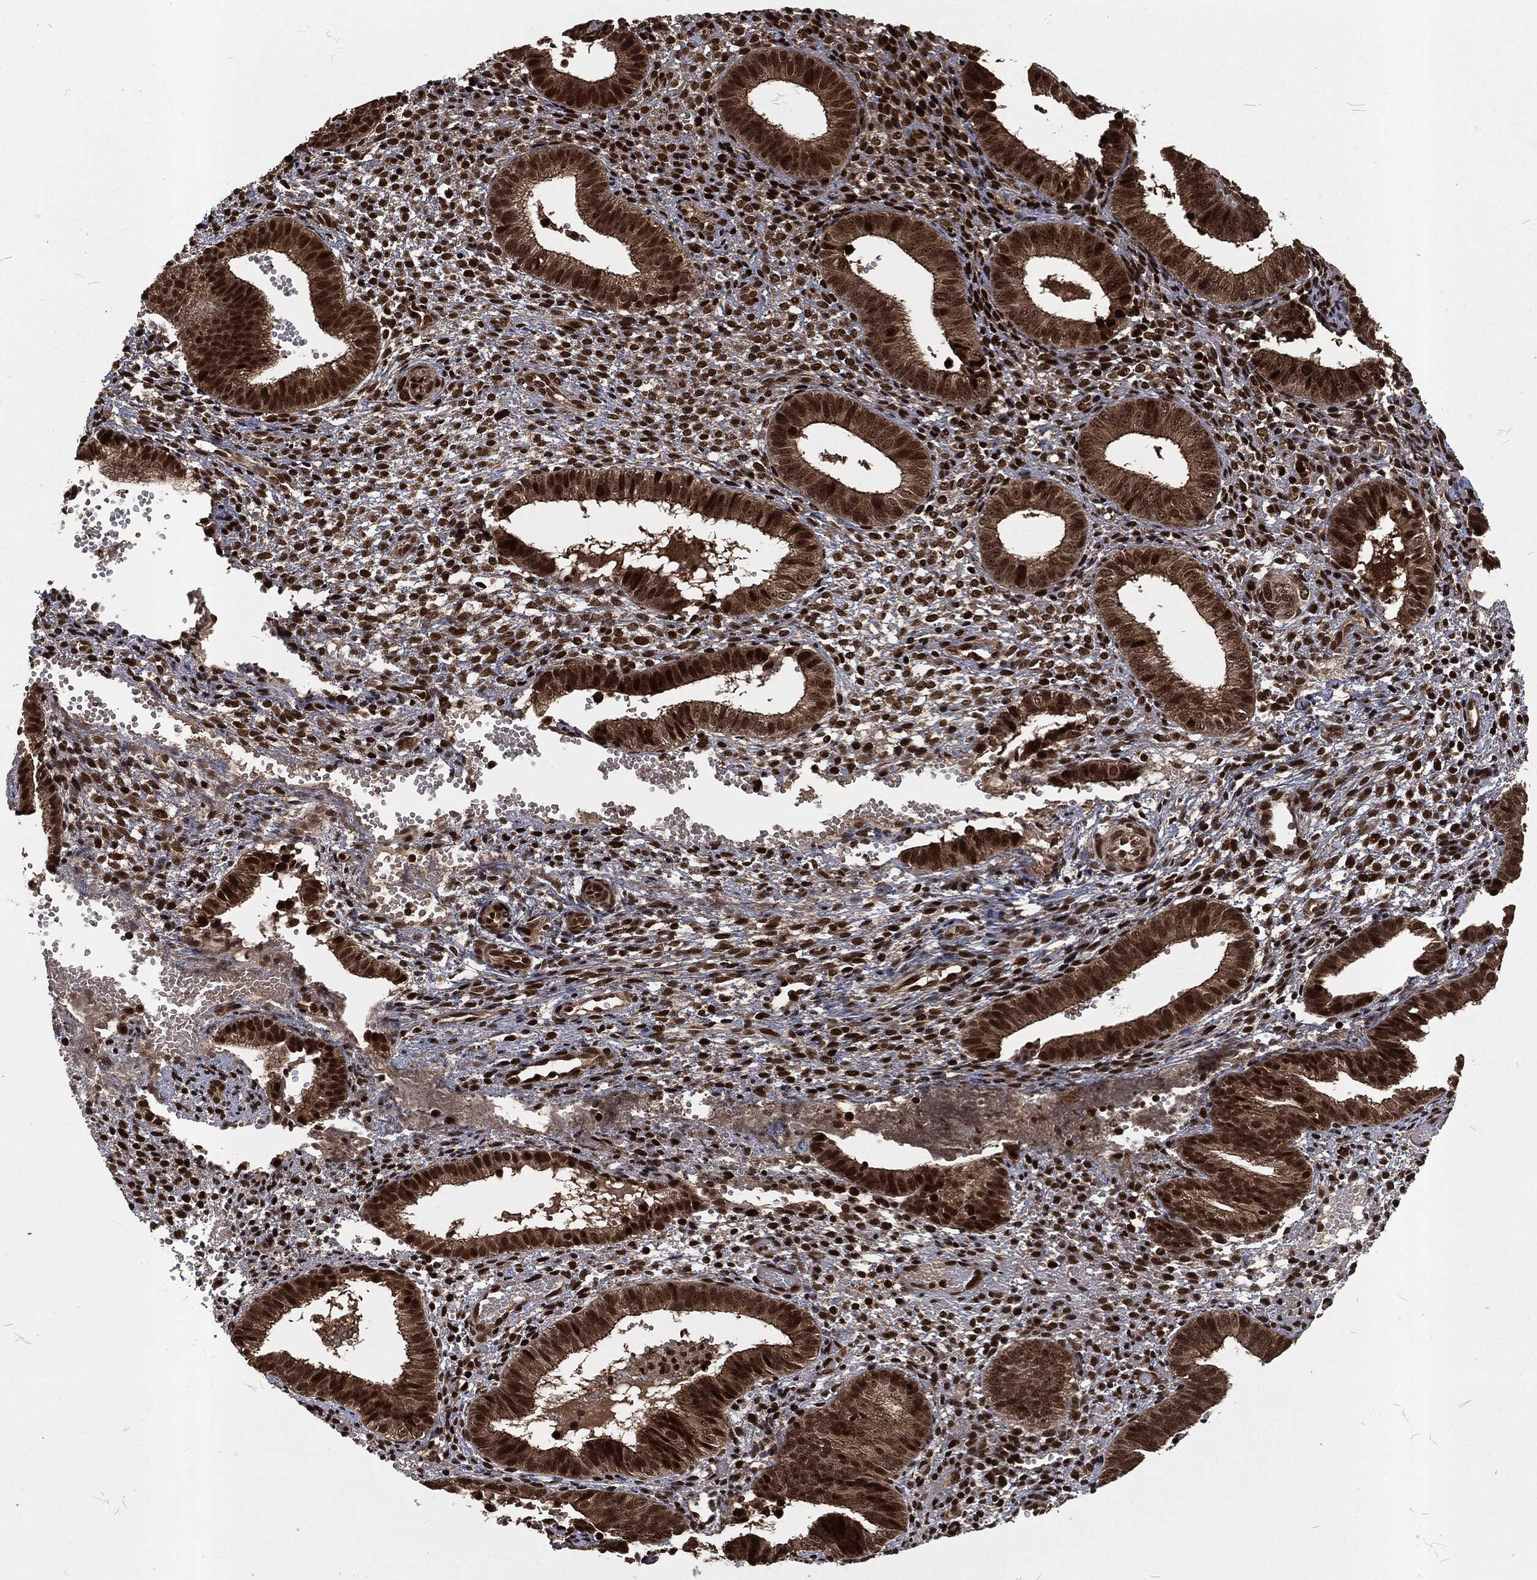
{"staining": {"intensity": "strong", "quantity": "25%-75%", "location": "nuclear"}, "tissue": "endometrium", "cell_type": "Cells in endometrial stroma", "image_type": "normal", "snomed": [{"axis": "morphology", "description": "Normal tissue, NOS"}, {"axis": "topography", "description": "Endometrium"}], "caption": "Protein staining of benign endometrium displays strong nuclear expression in approximately 25%-75% of cells in endometrial stroma. (DAB (3,3'-diaminobenzidine) = brown stain, brightfield microscopy at high magnification).", "gene": "NGRN", "patient": {"sex": "female", "age": 42}}